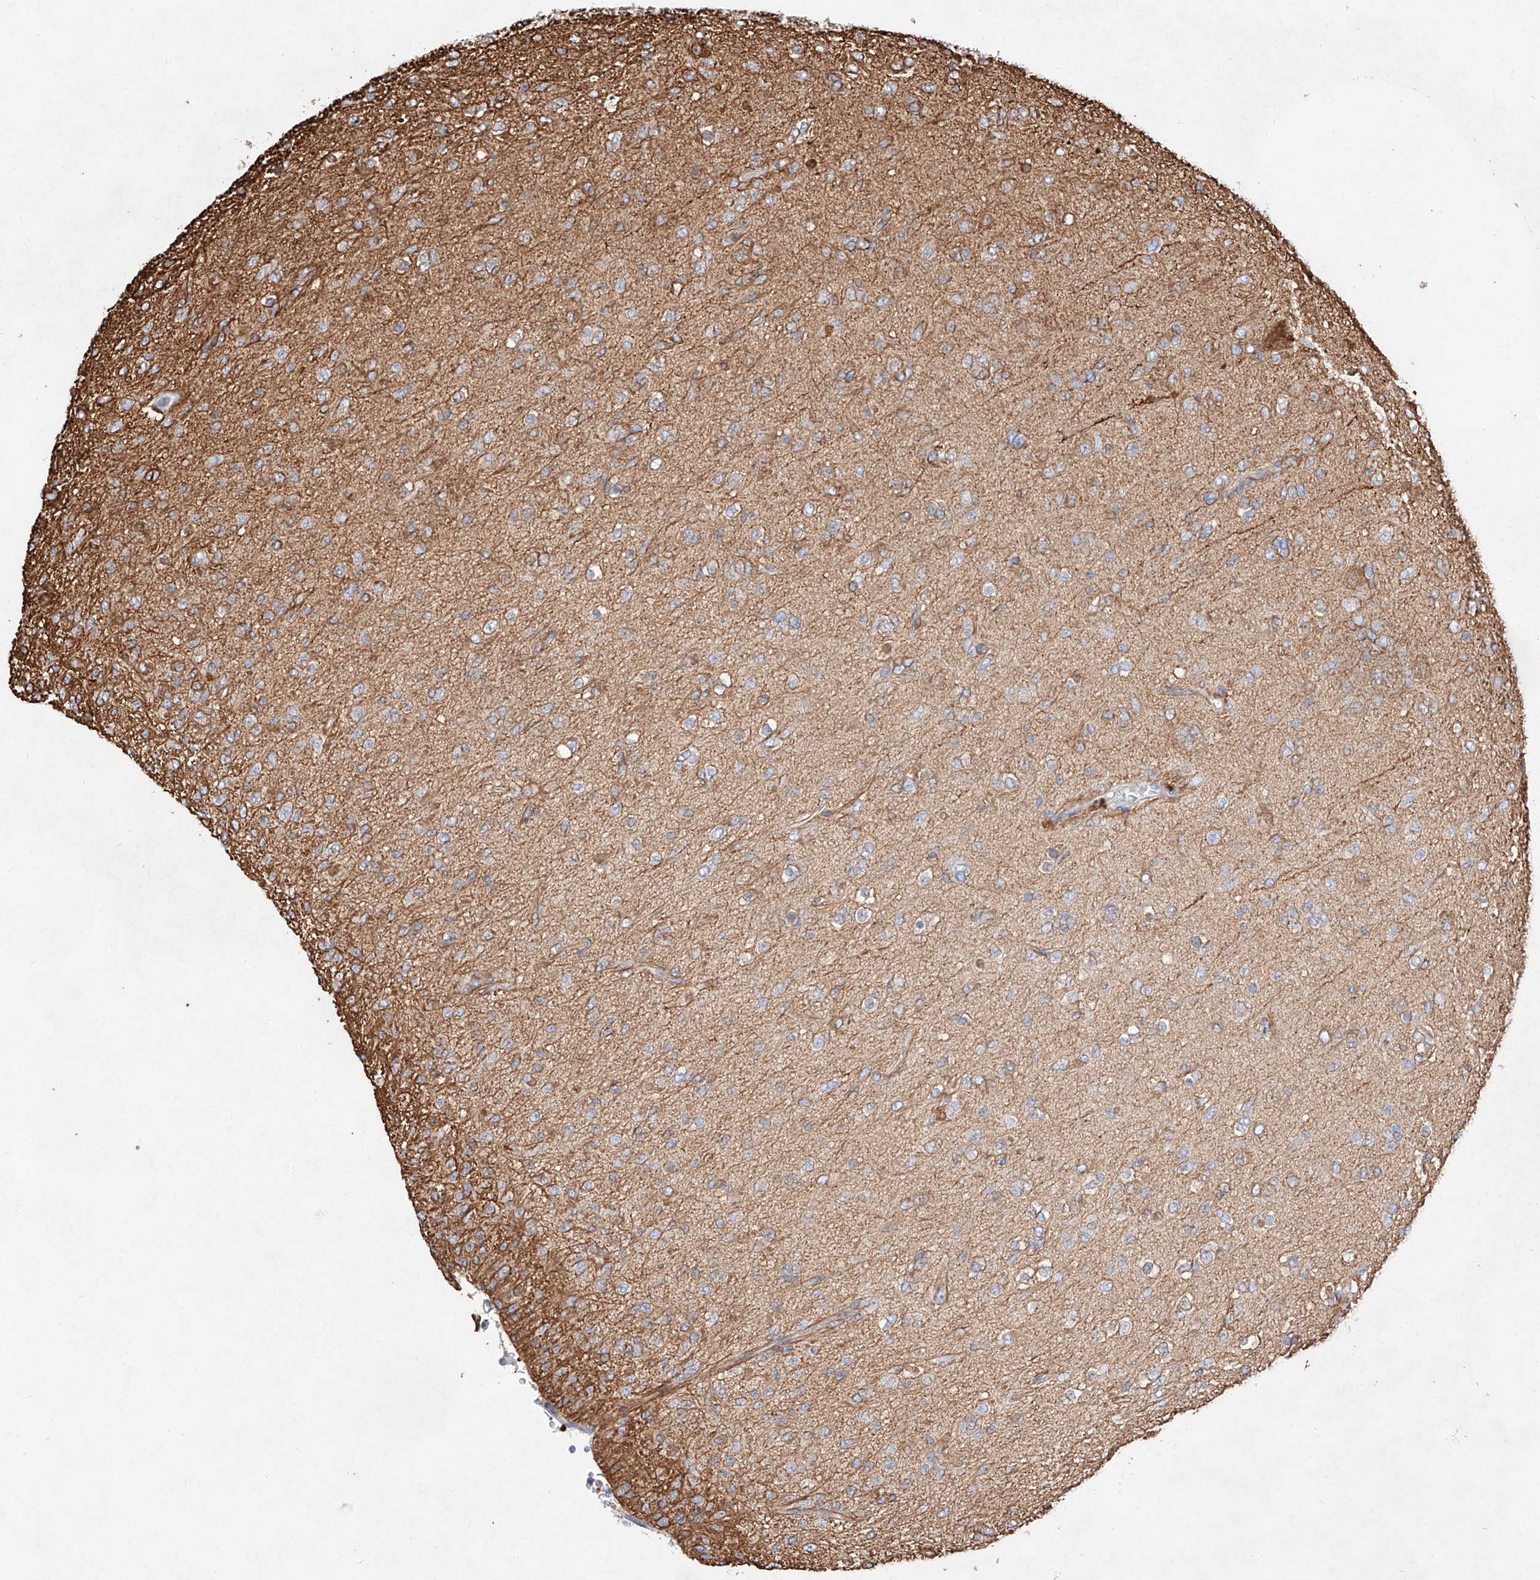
{"staining": {"intensity": "negative", "quantity": "none", "location": "none"}, "tissue": "glioma", "cell_type": "Tumor cells", "image_type": "cancer", "snomed": [{"axis": "morphology", "description": "Glioma, malignant, Low grade"}, {"axis": "topography", "description": "Brain"}], "caption": "Malignant glioma (low-grade) was stained to show a protein in brown. There is no significant staining in tumor cells.", "gene": "ATP9B", "patient": {"sex": "male", "age": 65}}